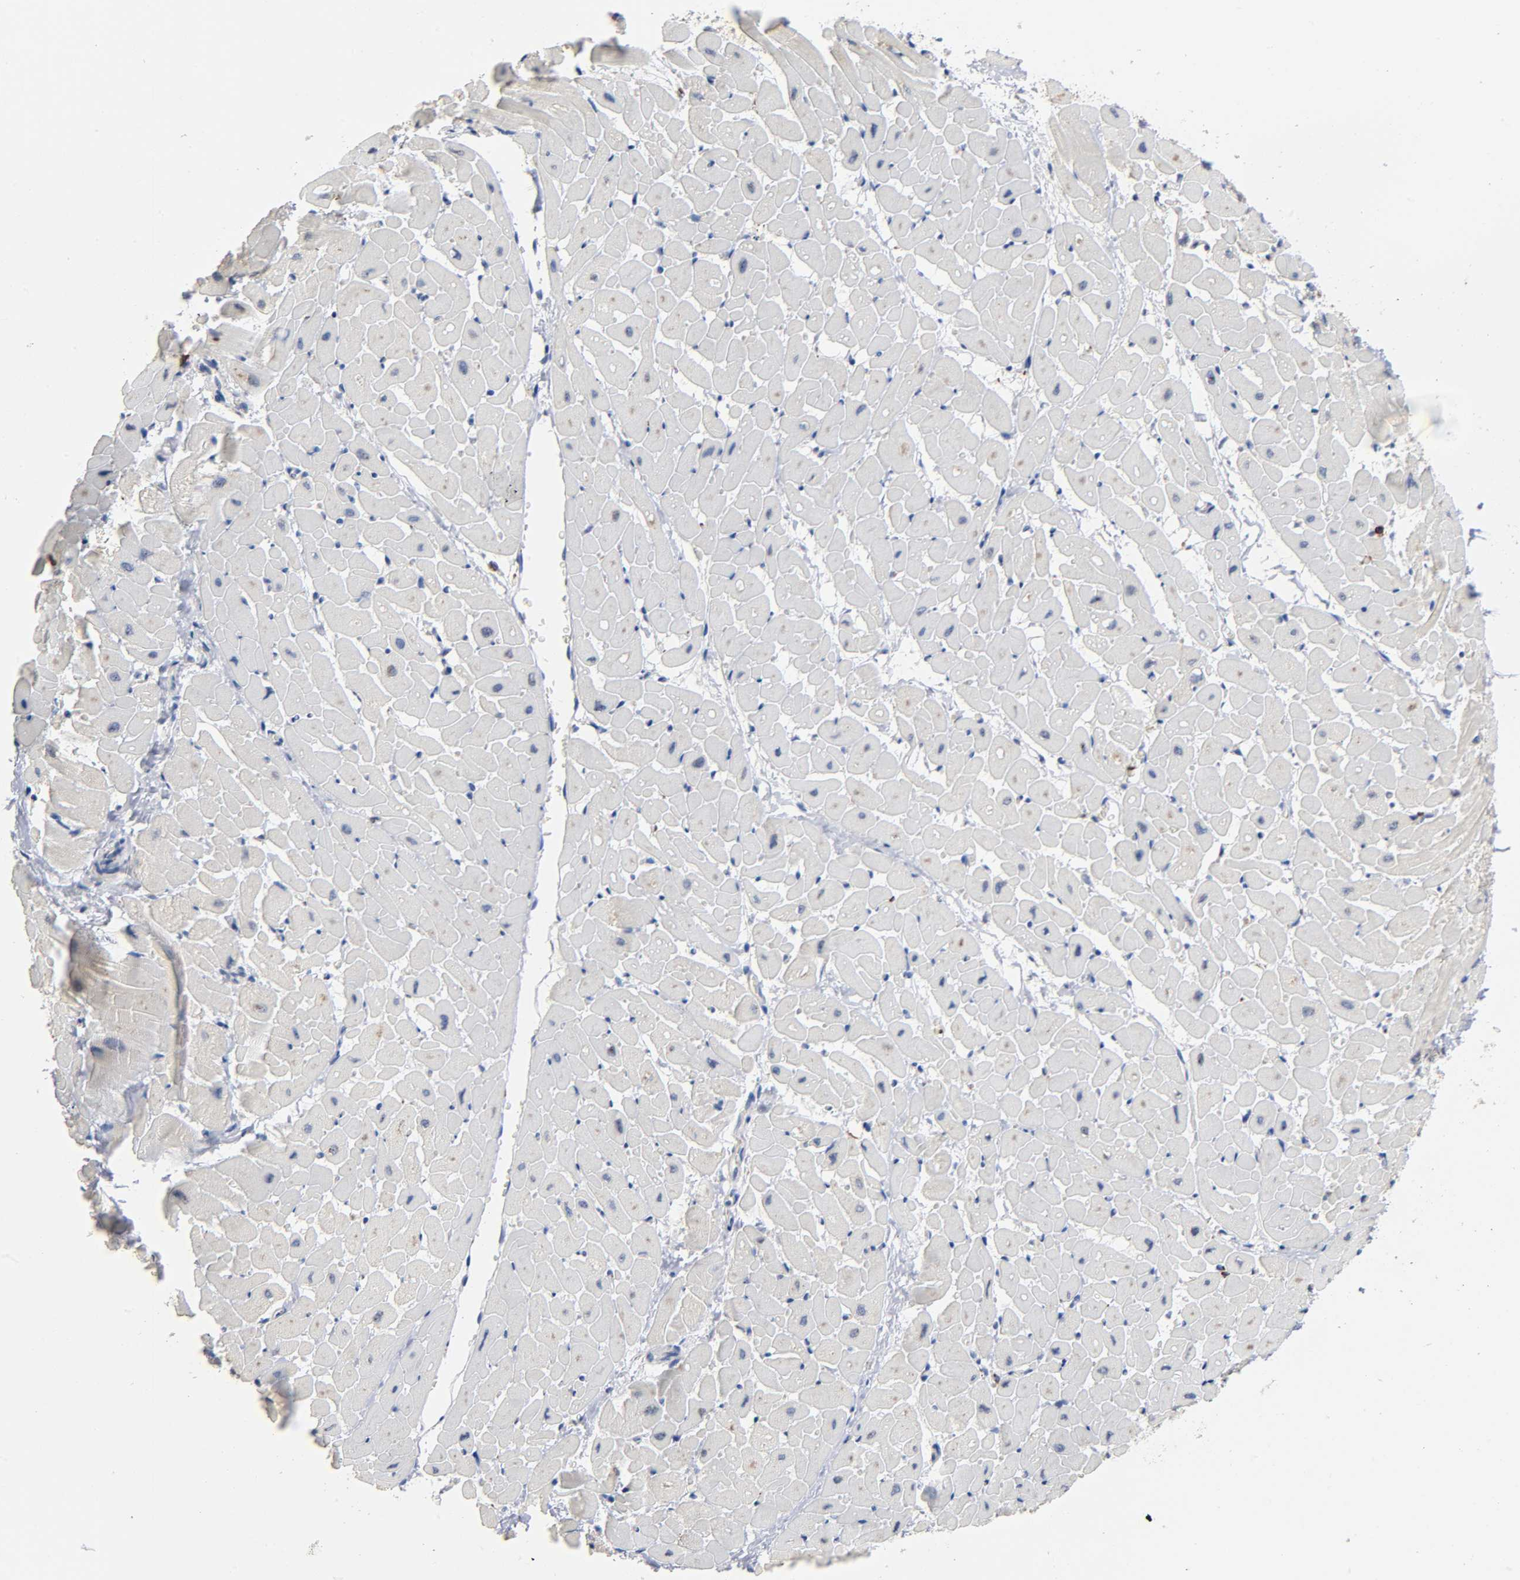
{"staining": {"intensity": "weak", "quantity": "25%-75%", "location": "cytoplasmic/membranous"}, "tissue": "heart muscle", "cell_type": "Cardiomyocytes", "image_type": "normal", "snomed": [{"axis": "morphology", "description": "Normal tissue, NOS"}, {"axis": "topography", "description": "Heart"}], "caption": "Immunohistochemistry (IHC) micrograph of unremarkable heart muscle stained for a protein (brown), which shows low levels of weak cytoplasmic/membranous expression in approximately 25%-75% of cardiomyocytes.", "gene": "CAPN10", "patient": {"sex": "male", "age": 45}}